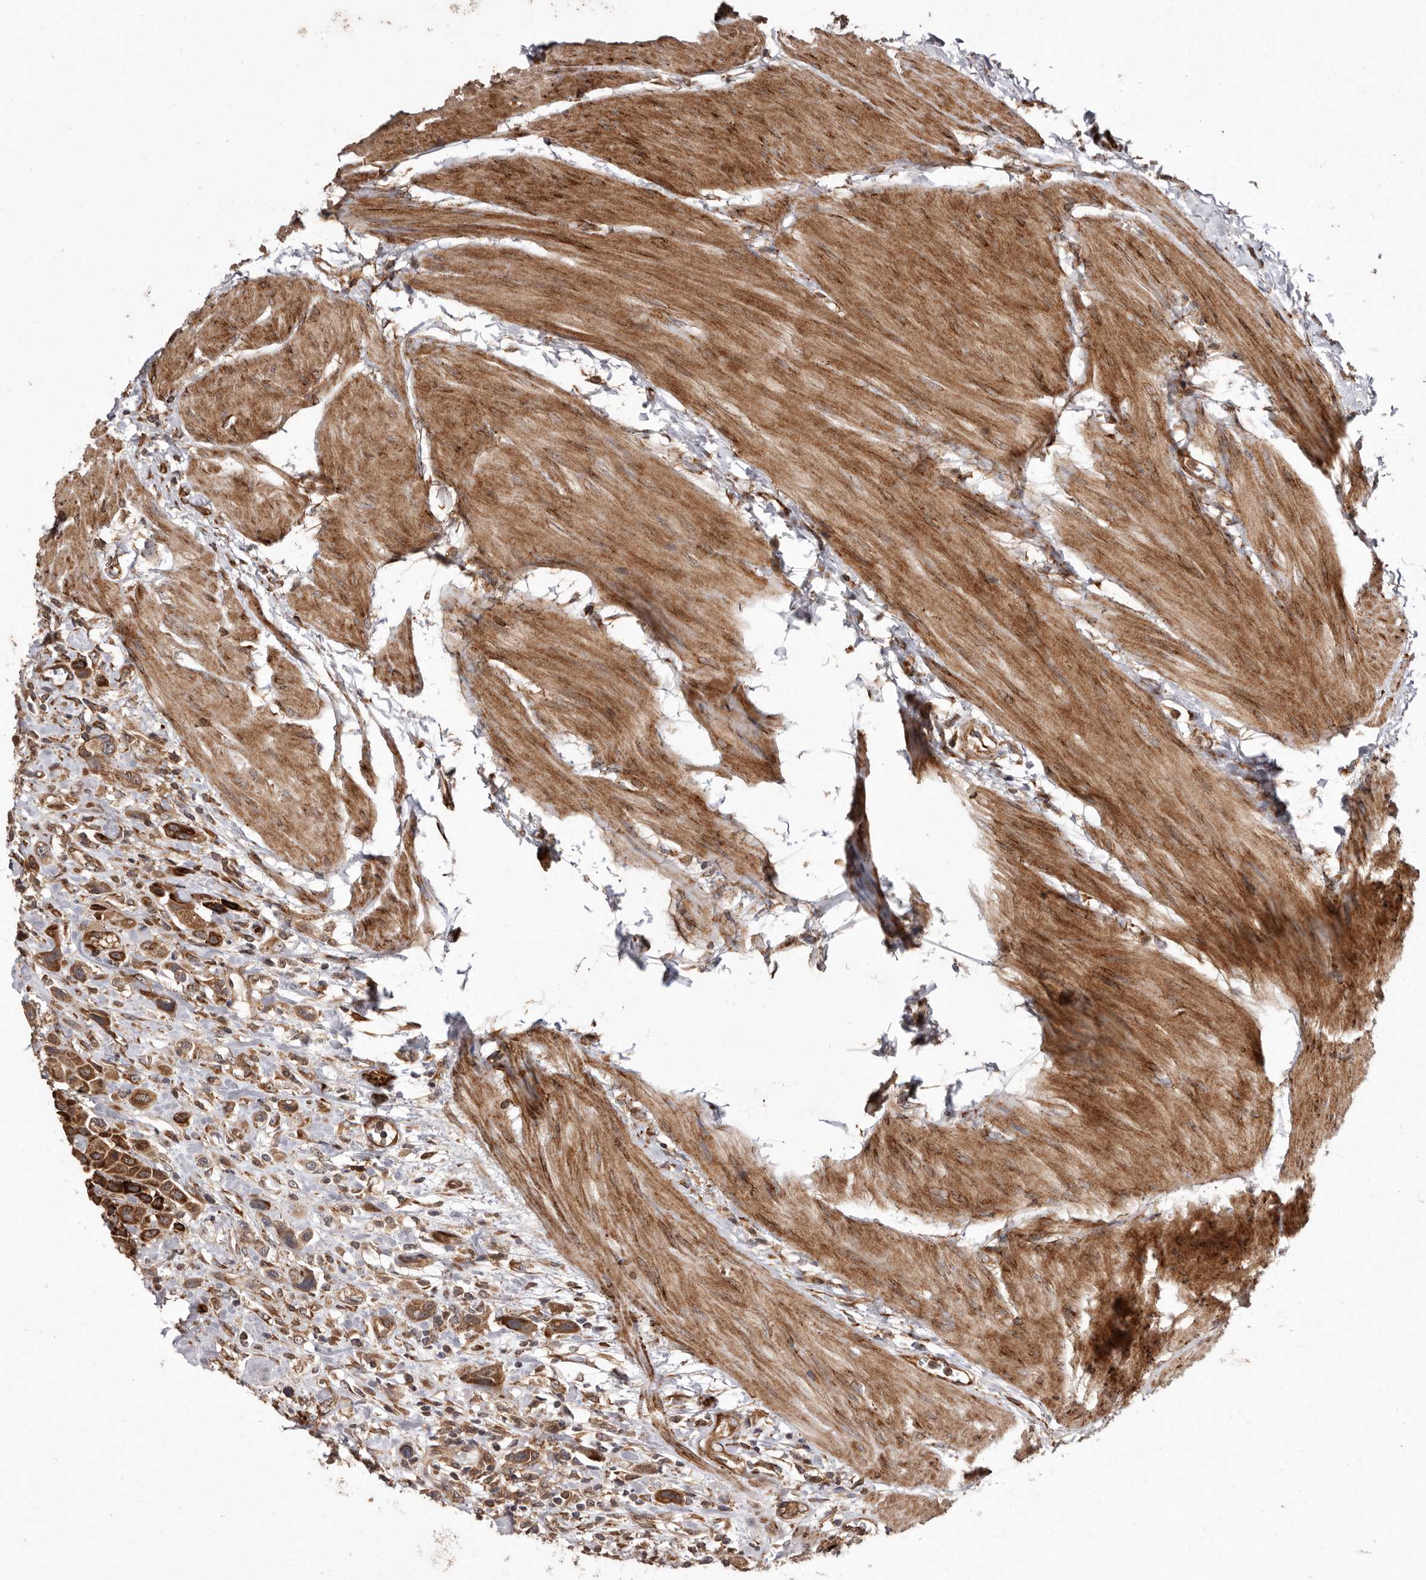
{"staining": {"intensity": "moderate", "quantity": ">75%", "location": "cytoplasmic/membranous"}, "tissue": "urothelial cancer", "cell_type": "Tumor cells", "image_type": "cancer", "snomed": [{"axis": "morphology", "description": "Urothelial carcinoma, High grade"}, {"axis": "topography", "description": "Urinary bladder"}], "caption": "Urothelial carcinoma (high-grade) tissue shows moderate cytoplasmic/membranous positivity in approximately >75% of tumor cells, visualized by immunohistochemistry.", "gene": "FLAD1", "patient": {"sex": "male", "age": 50}}